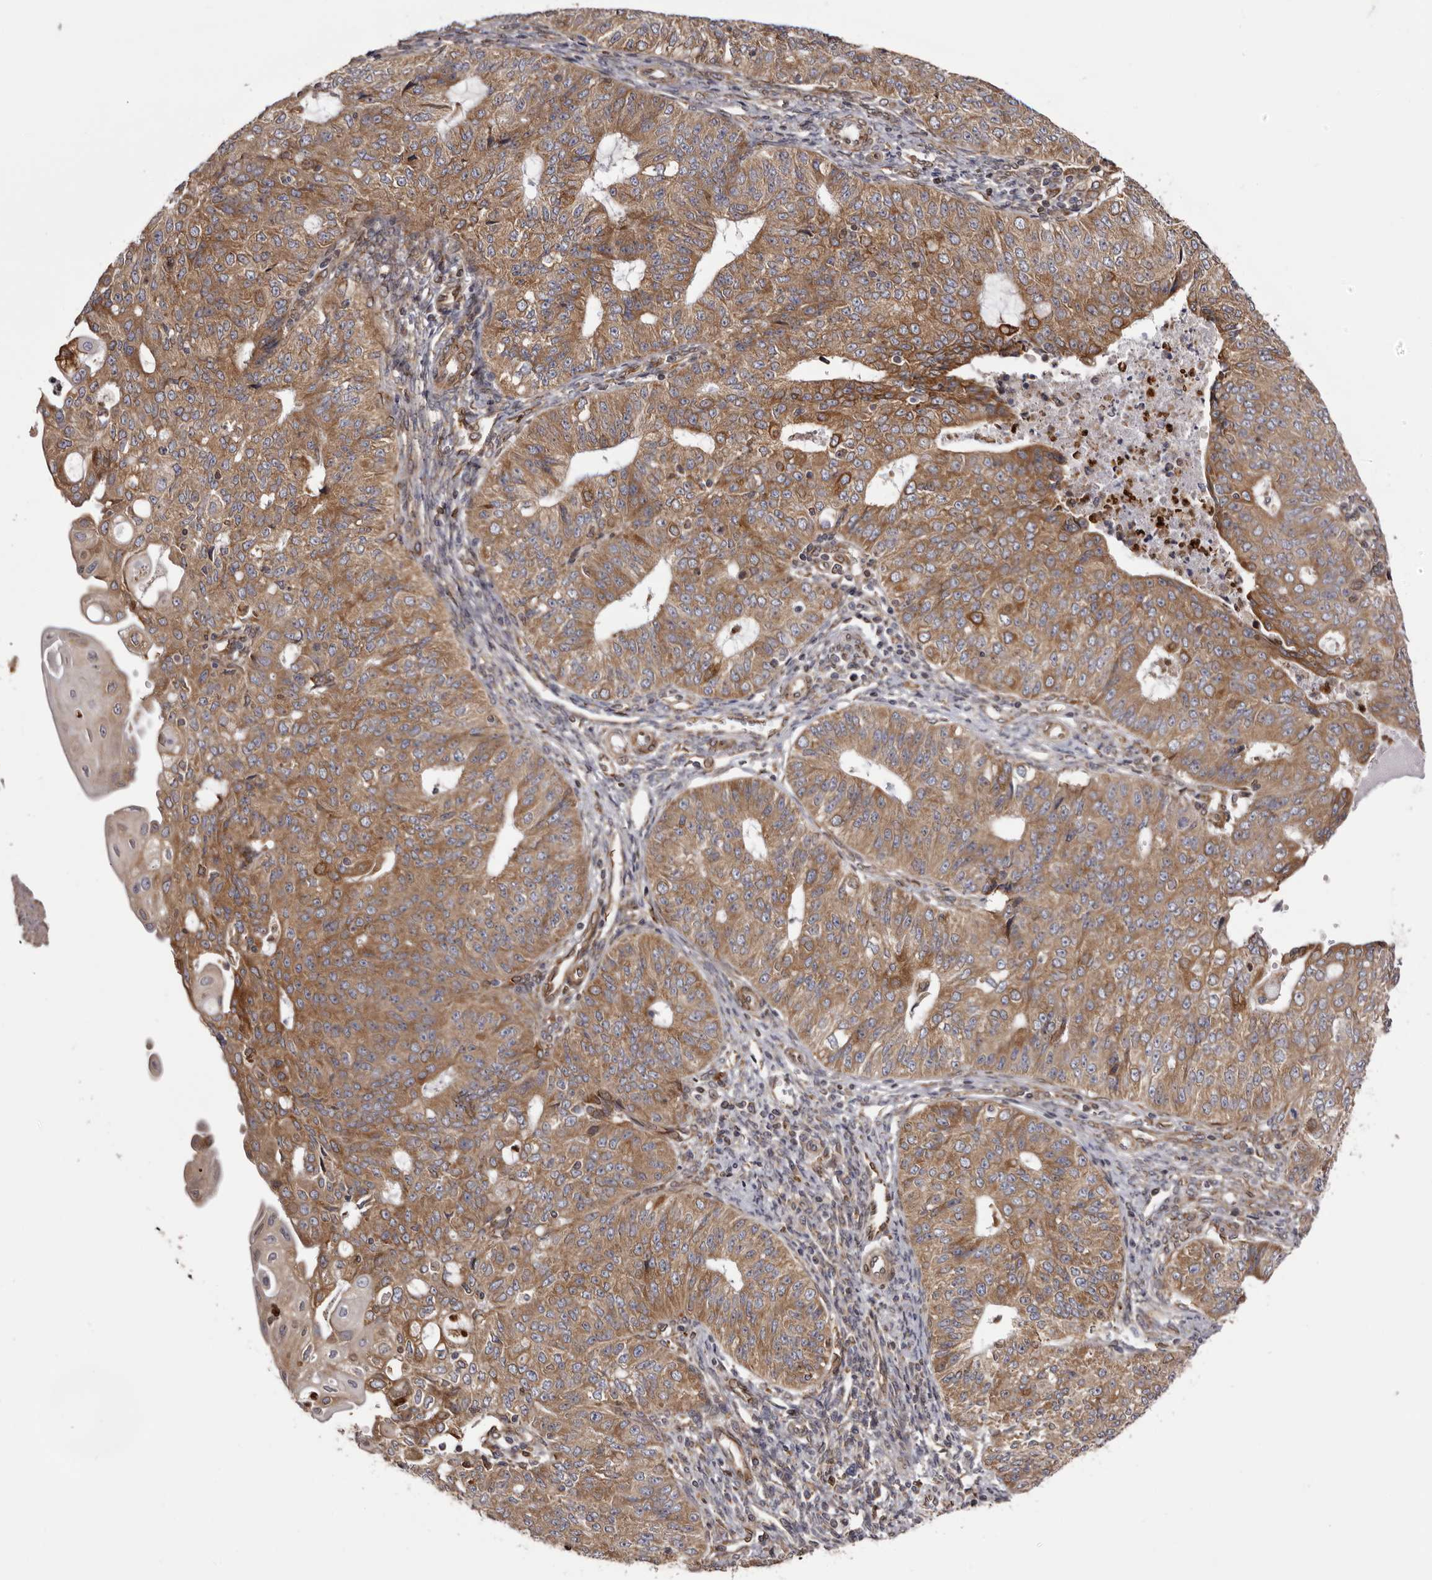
{"staining": {"intensity": "moderate", "quantity": ">75%", "location": "cytoplasmic/membranous"}, "tissue": "endometrial cancer", "cell_type": "Tumor cells", "image_type": "cancer", "snomed": [{"axis": "morphology", "description": "Adenocarcinoma, NOS"}, {"axis": "topography", "description": "Endometrium"}], "caption": "Endometrial cancer tissue demonstrates moderate cytoplasmic/membranous staining in approximately >75% of tumor cells, visualized by immunohistochemistry.", "gene": "C4orf3", "patient": {"sex": "female", "age": 32}}